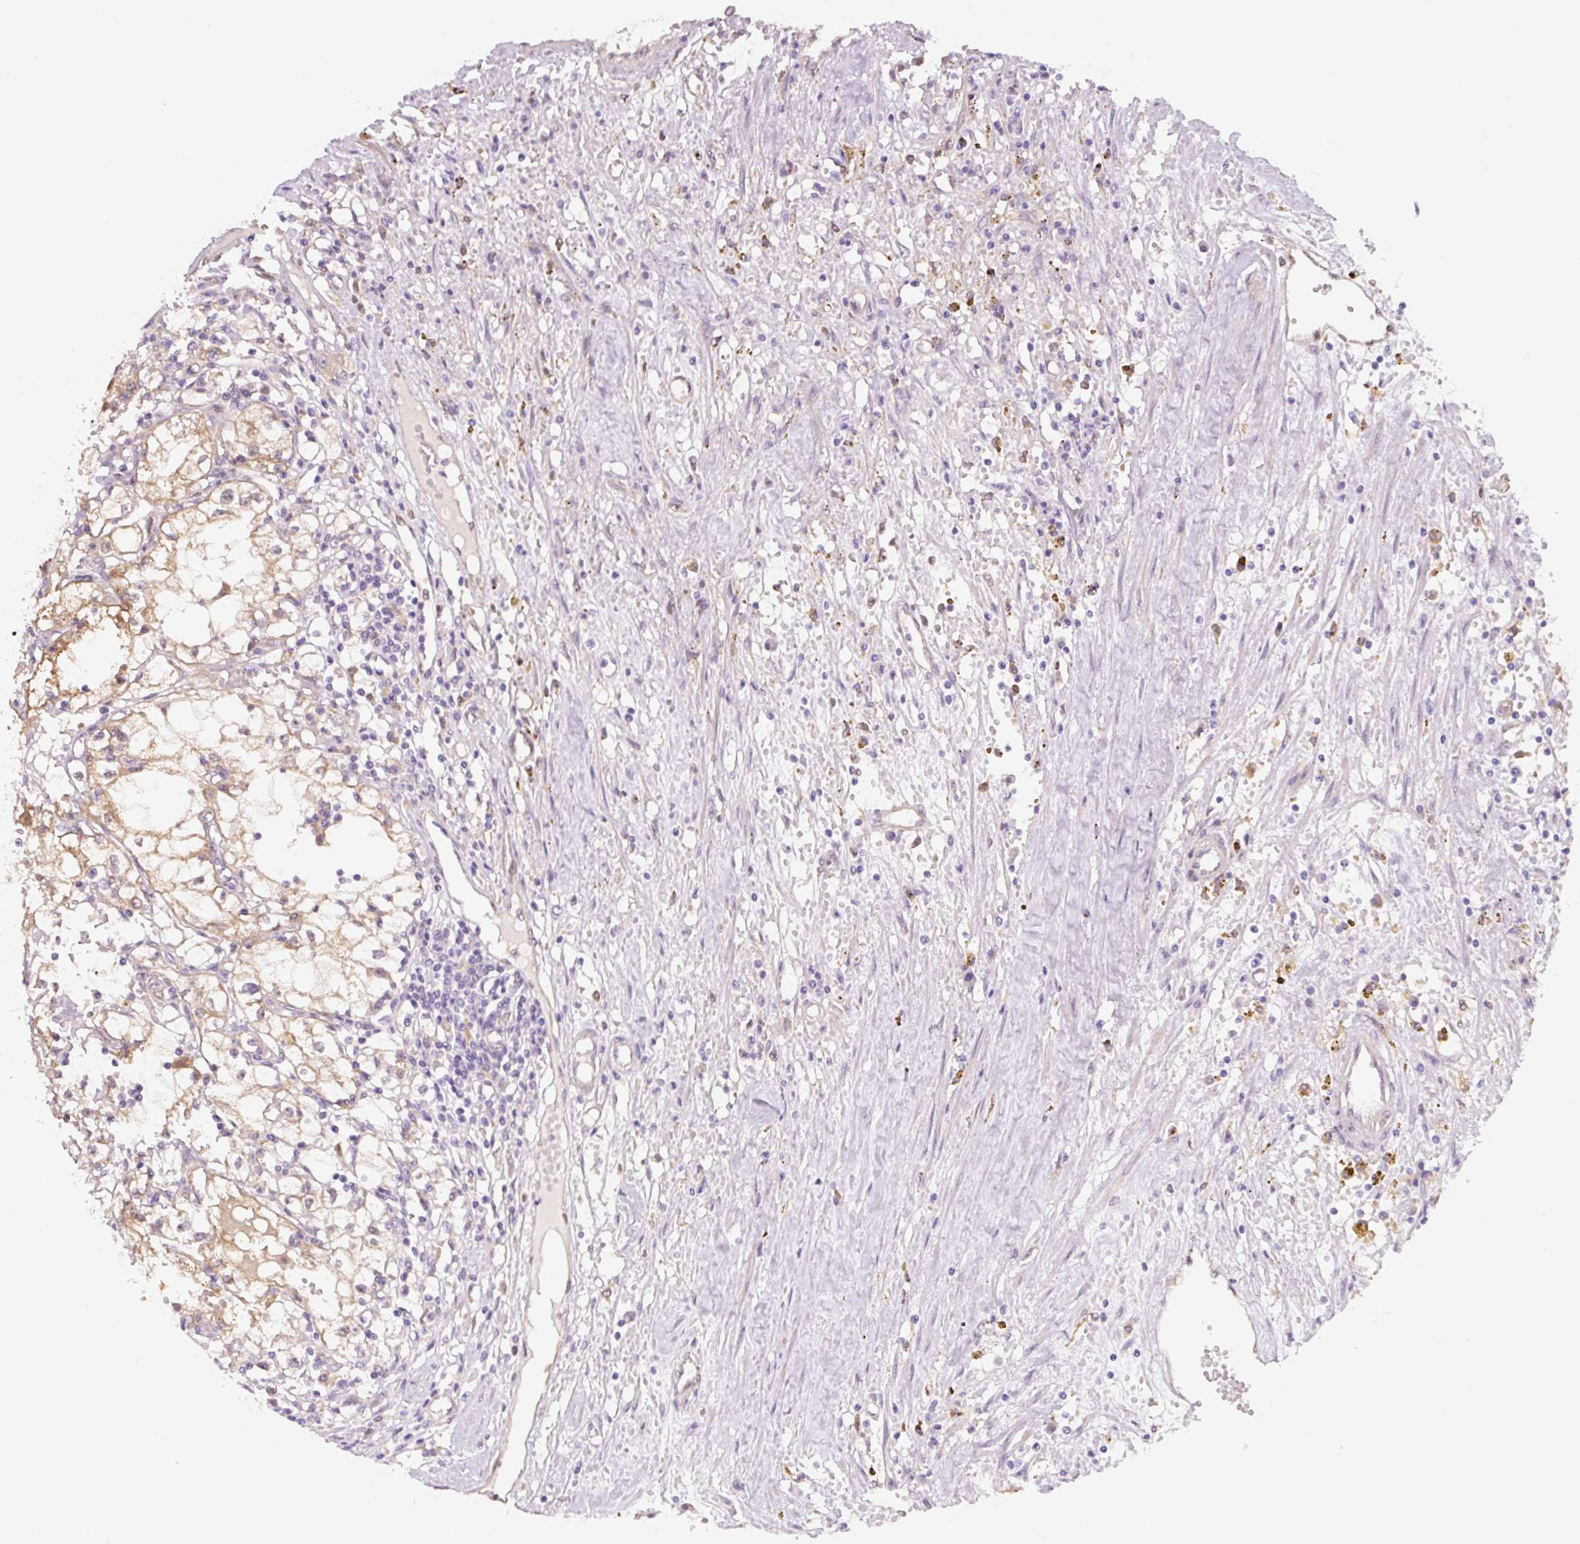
{"staining": {"intensity": "moderate", "quantity": "<25%", "location": "cytoplasmic/membranous"}, "tissue": "renal cancer", "cell_type": "Tumor cells", "image_type": "cancer", "snomed": [{"axis": "morphology", "description": "Adenocarcinoma, NOS"}, {"axis": "topography", "description": "Kidney"}], "caption": "A high-resolution image shows IHC staining of renal adenocarcinoma, which displays moderate cytoplasmic/membranous positivity in approximately <25% of tumor cells. Nuclei are stained in blue.", "gene": "ASRGL1", "patient": {"sex": "male", "age": 56}}